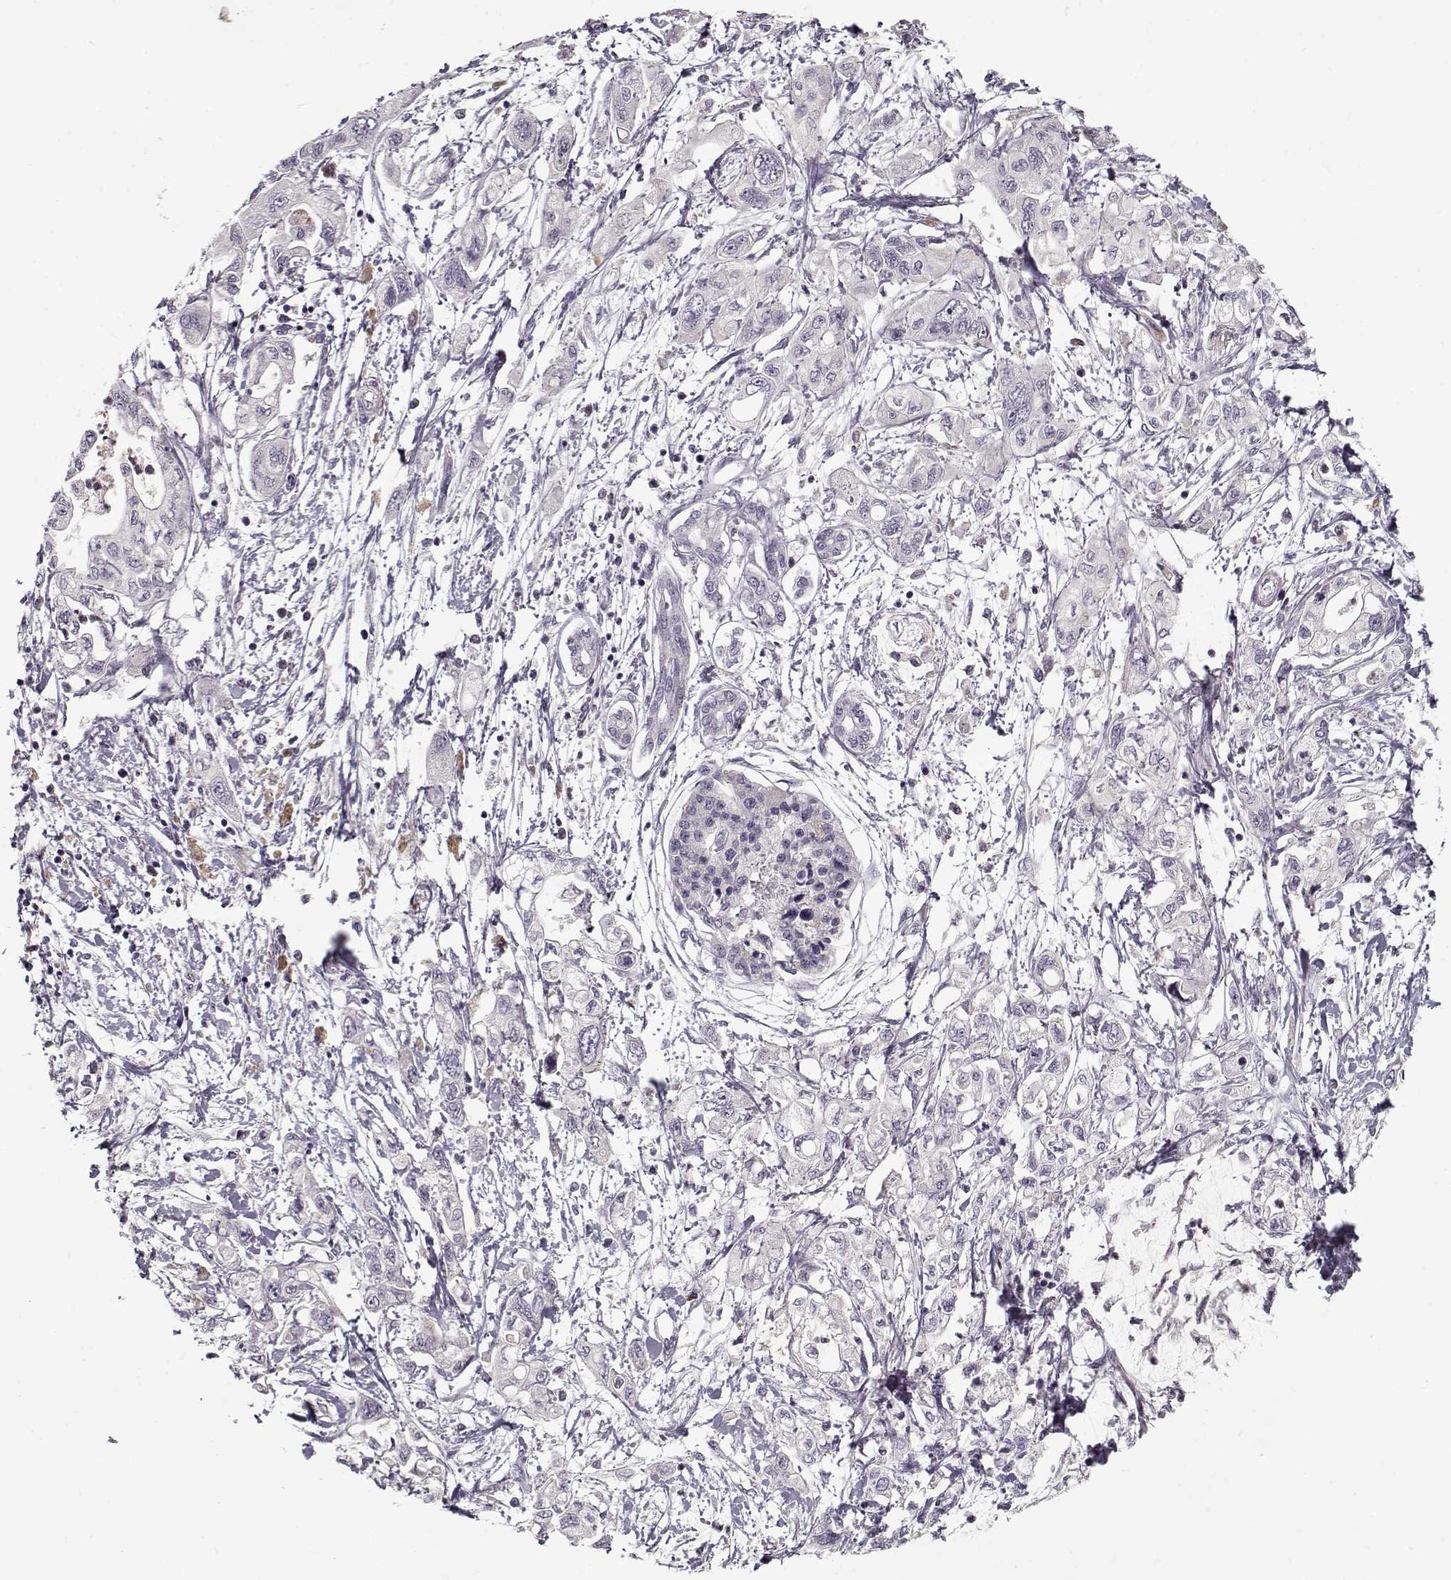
{"staining": {"intensity": "negative", "quantity": "none", "location": "none"}, "tissue": "pancreatic cancer", "cell_type": "Tumor cells", "image_type": "cancer", "snomed": [{"axis": "morphology", "description": "Adenocarcinoma, NOS"}, {"axis": "topography", "description": "Pancreas"}], "caption": "High magnification brightfield microscopy of adenocarcinoma (pancreatic) stained with DAB (3,3'-diaminobenzidine) (brown) and counterstained with hematoxylin (blue): tumor cells show no significant positivity.", "gene": "UNC13D", "patient": {"sex": "male", "age": 54}}